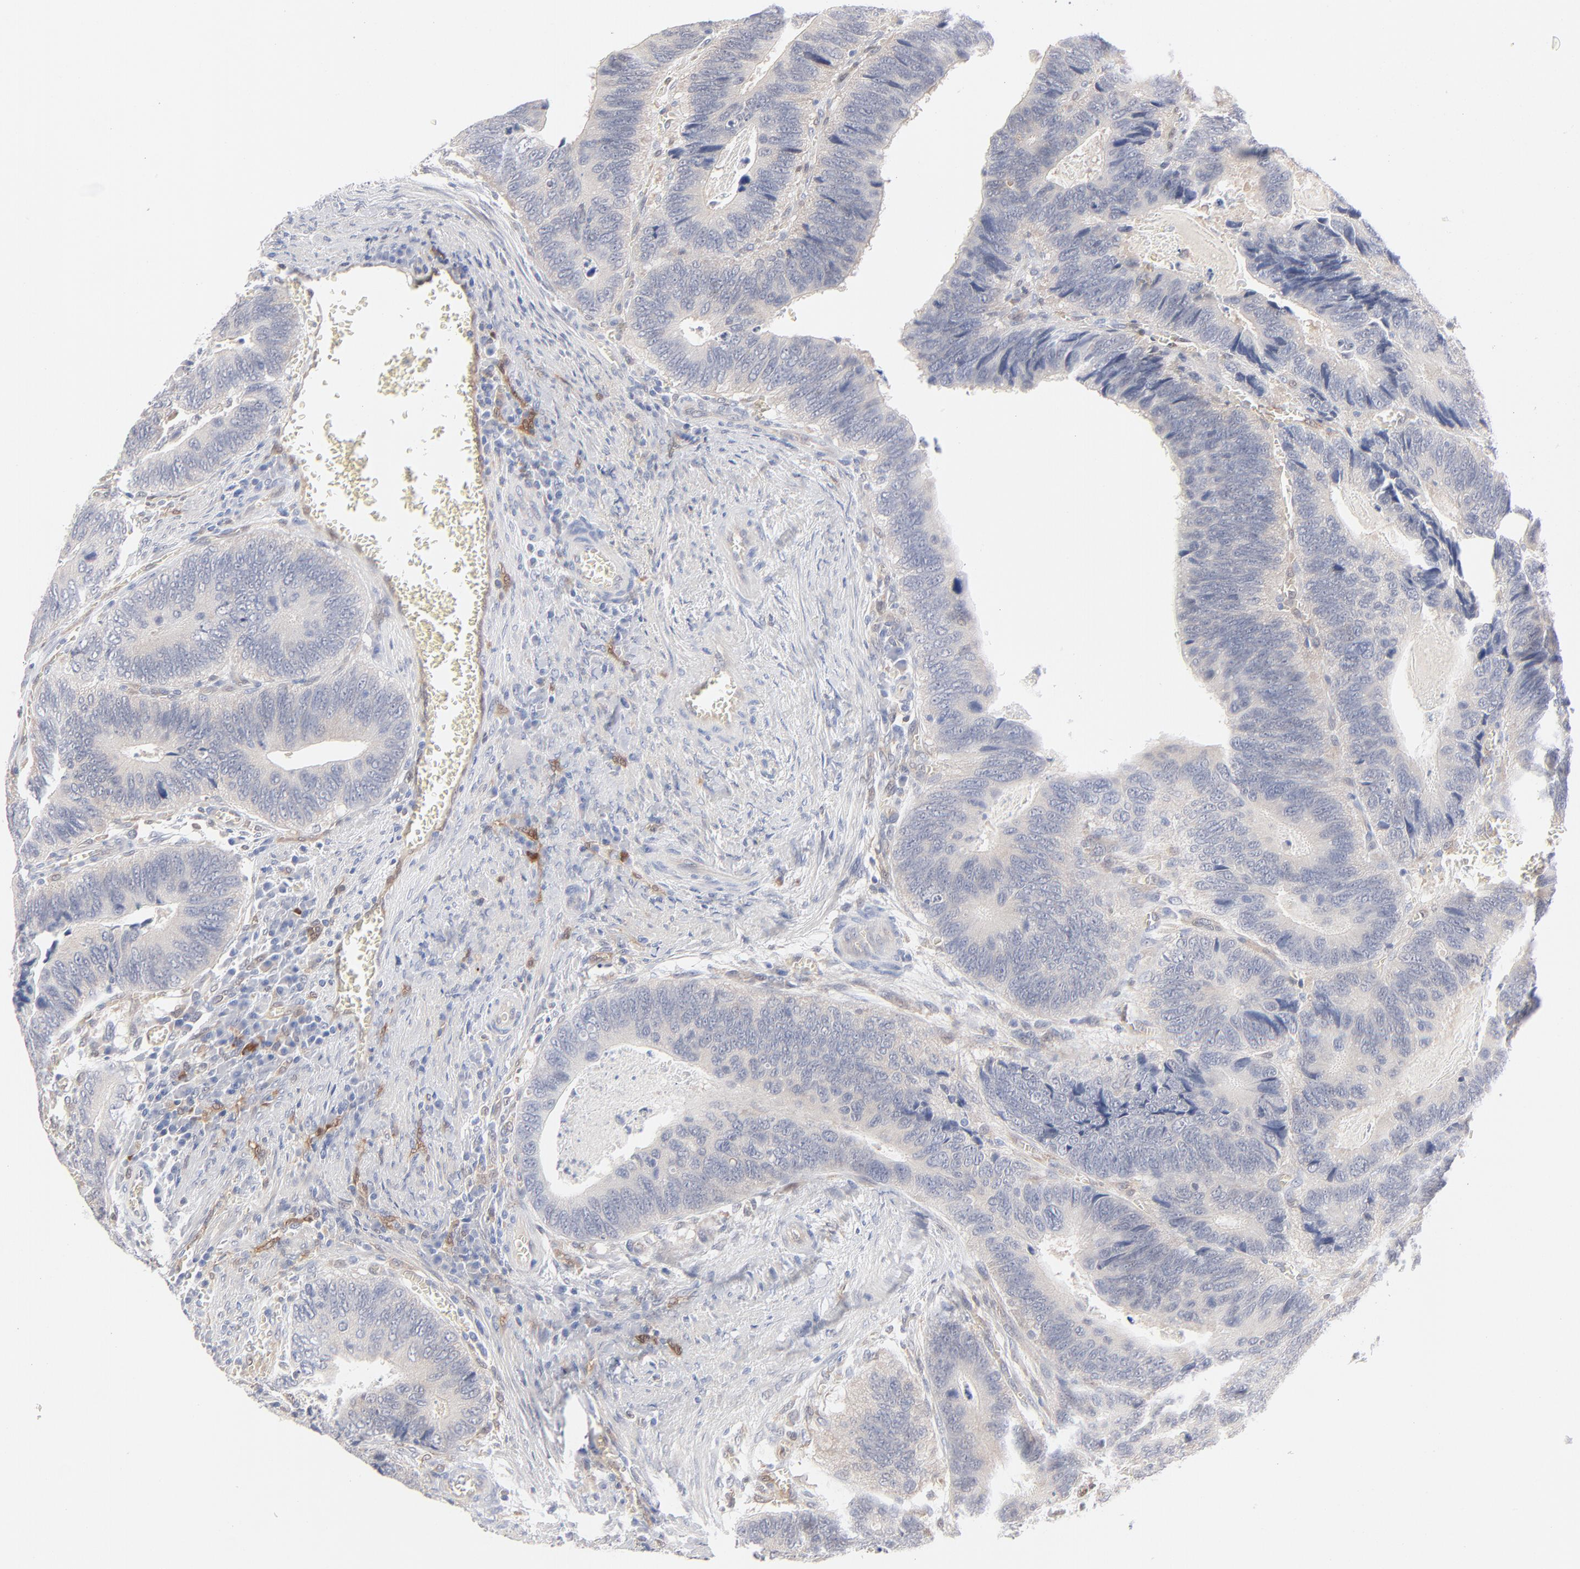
{"staining": {"intensity": "negative", "quantity": "none", "location": "none"}, "tissue": "colorectal cancer", "cell_type": "Tumor cells", "image_type": "cancer", "snomed": [{"axis": "morphology", "description": "Adenocarcinoma, NOS"}, {"axis": "topography", "description": "Colon"}], "caption": "Photomicrograph shows no significant protein expression in tumor cells of colorectal cancer. Brightfield microscopy of IHC stained with DAB (3,3'-diaminobenzidine) (brown) and hematoxylin (blue), captured at high magnification.", "gene": "ARRB1", "patient": {"sex": "male", "age": 72}}